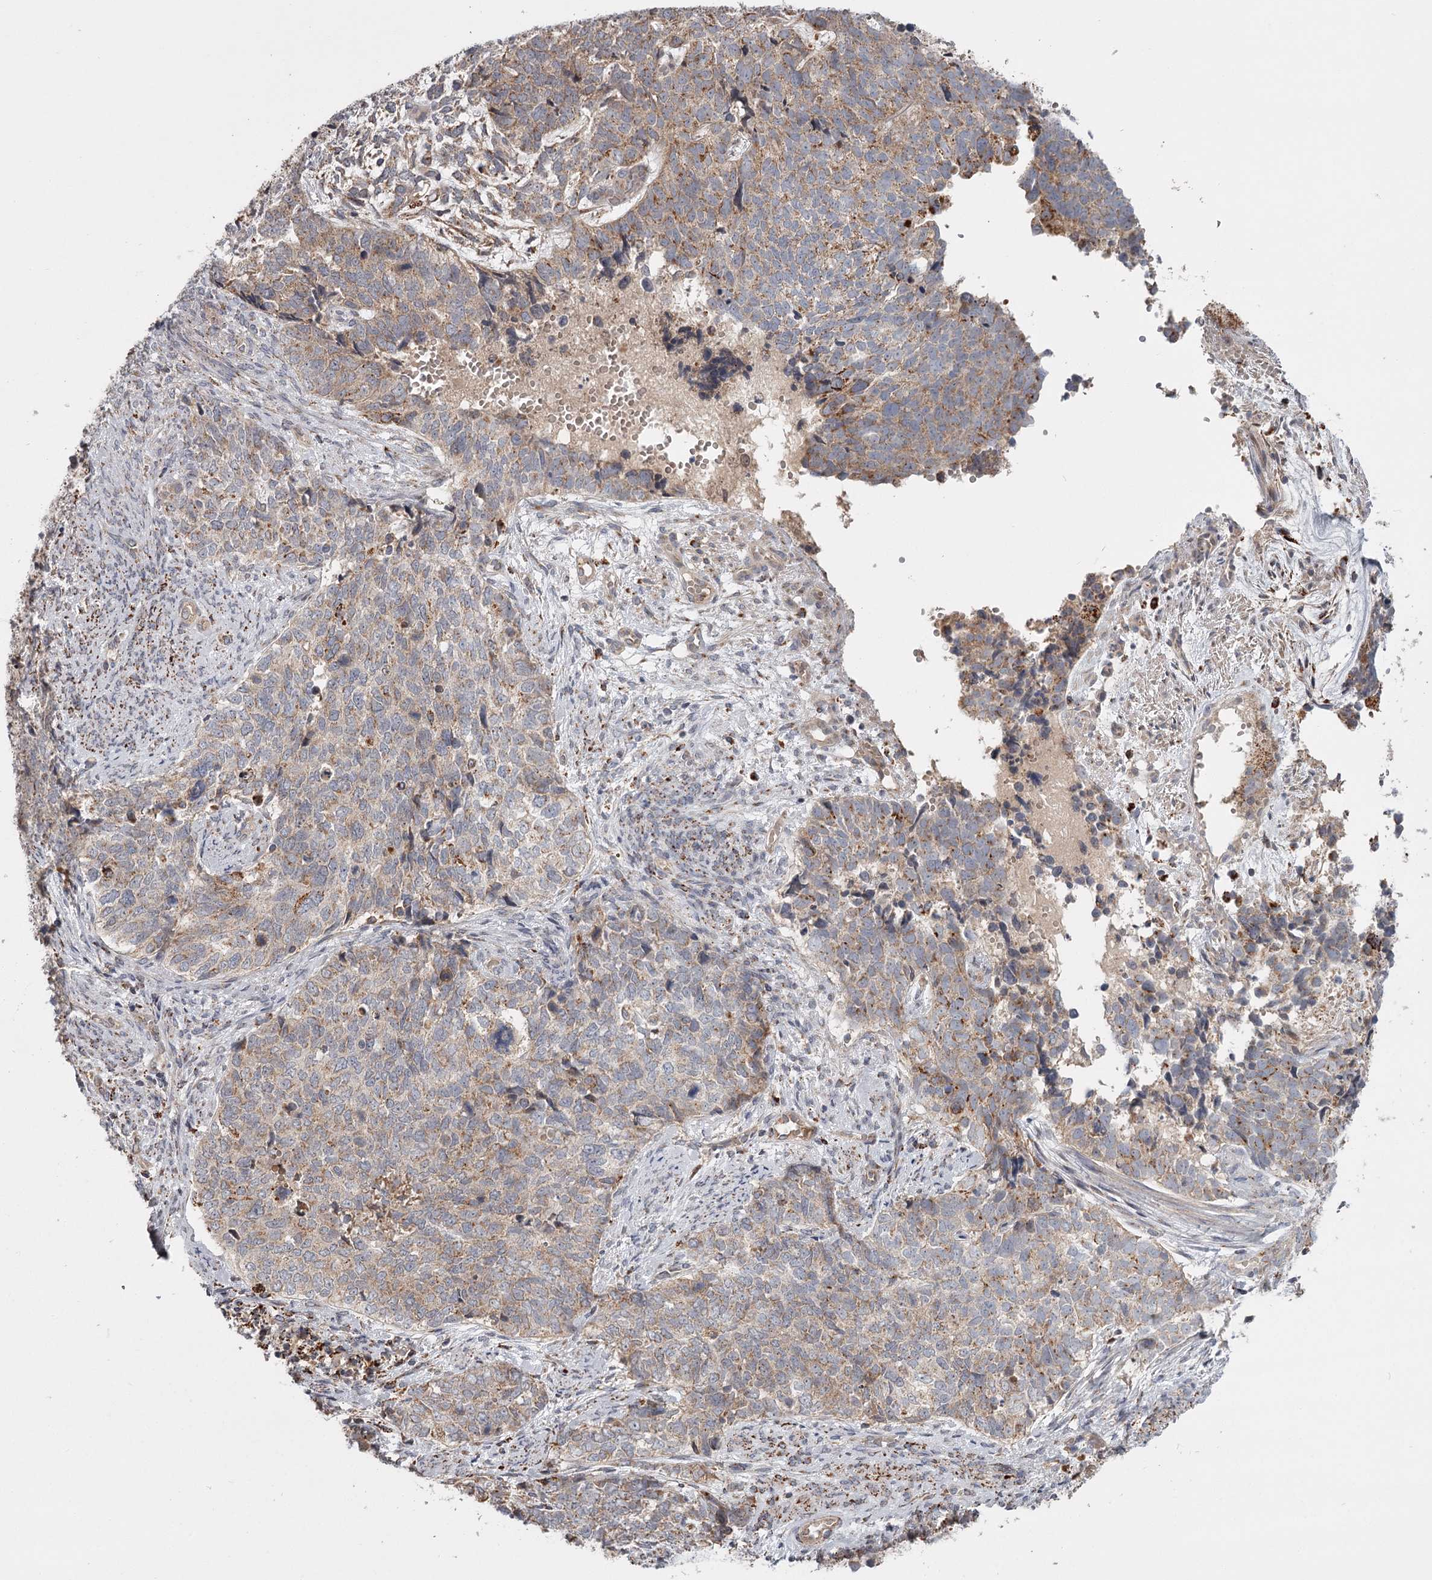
{"staining": {"intensity": "moderate", "quantity": "<25%", "location": "cytoplasmic/membranous"}, "tissue": "cervical cancer", "cell_type": "Tumor cells", "image_type": "cancer", "snomed": [{"axis": "morphology", "description": "Squamous cell carcinoma, NOS"}, {"axis": "topography", "description": "Cervix"}], "caption": "Brown immunohistochemical staining in cervical cancer demonstrates moderate cytoplasmic/membranous expression in about <25% of tumor cells. The staining was performed using DAB (3,3'-diaminobenzidine) to visualize the protein expression in brown, while the nuclei were stained in blue with hematoxylin (Magnification: 20x).", "gene": "CDC123", "patient": {"sex": "female", "age": 63}}